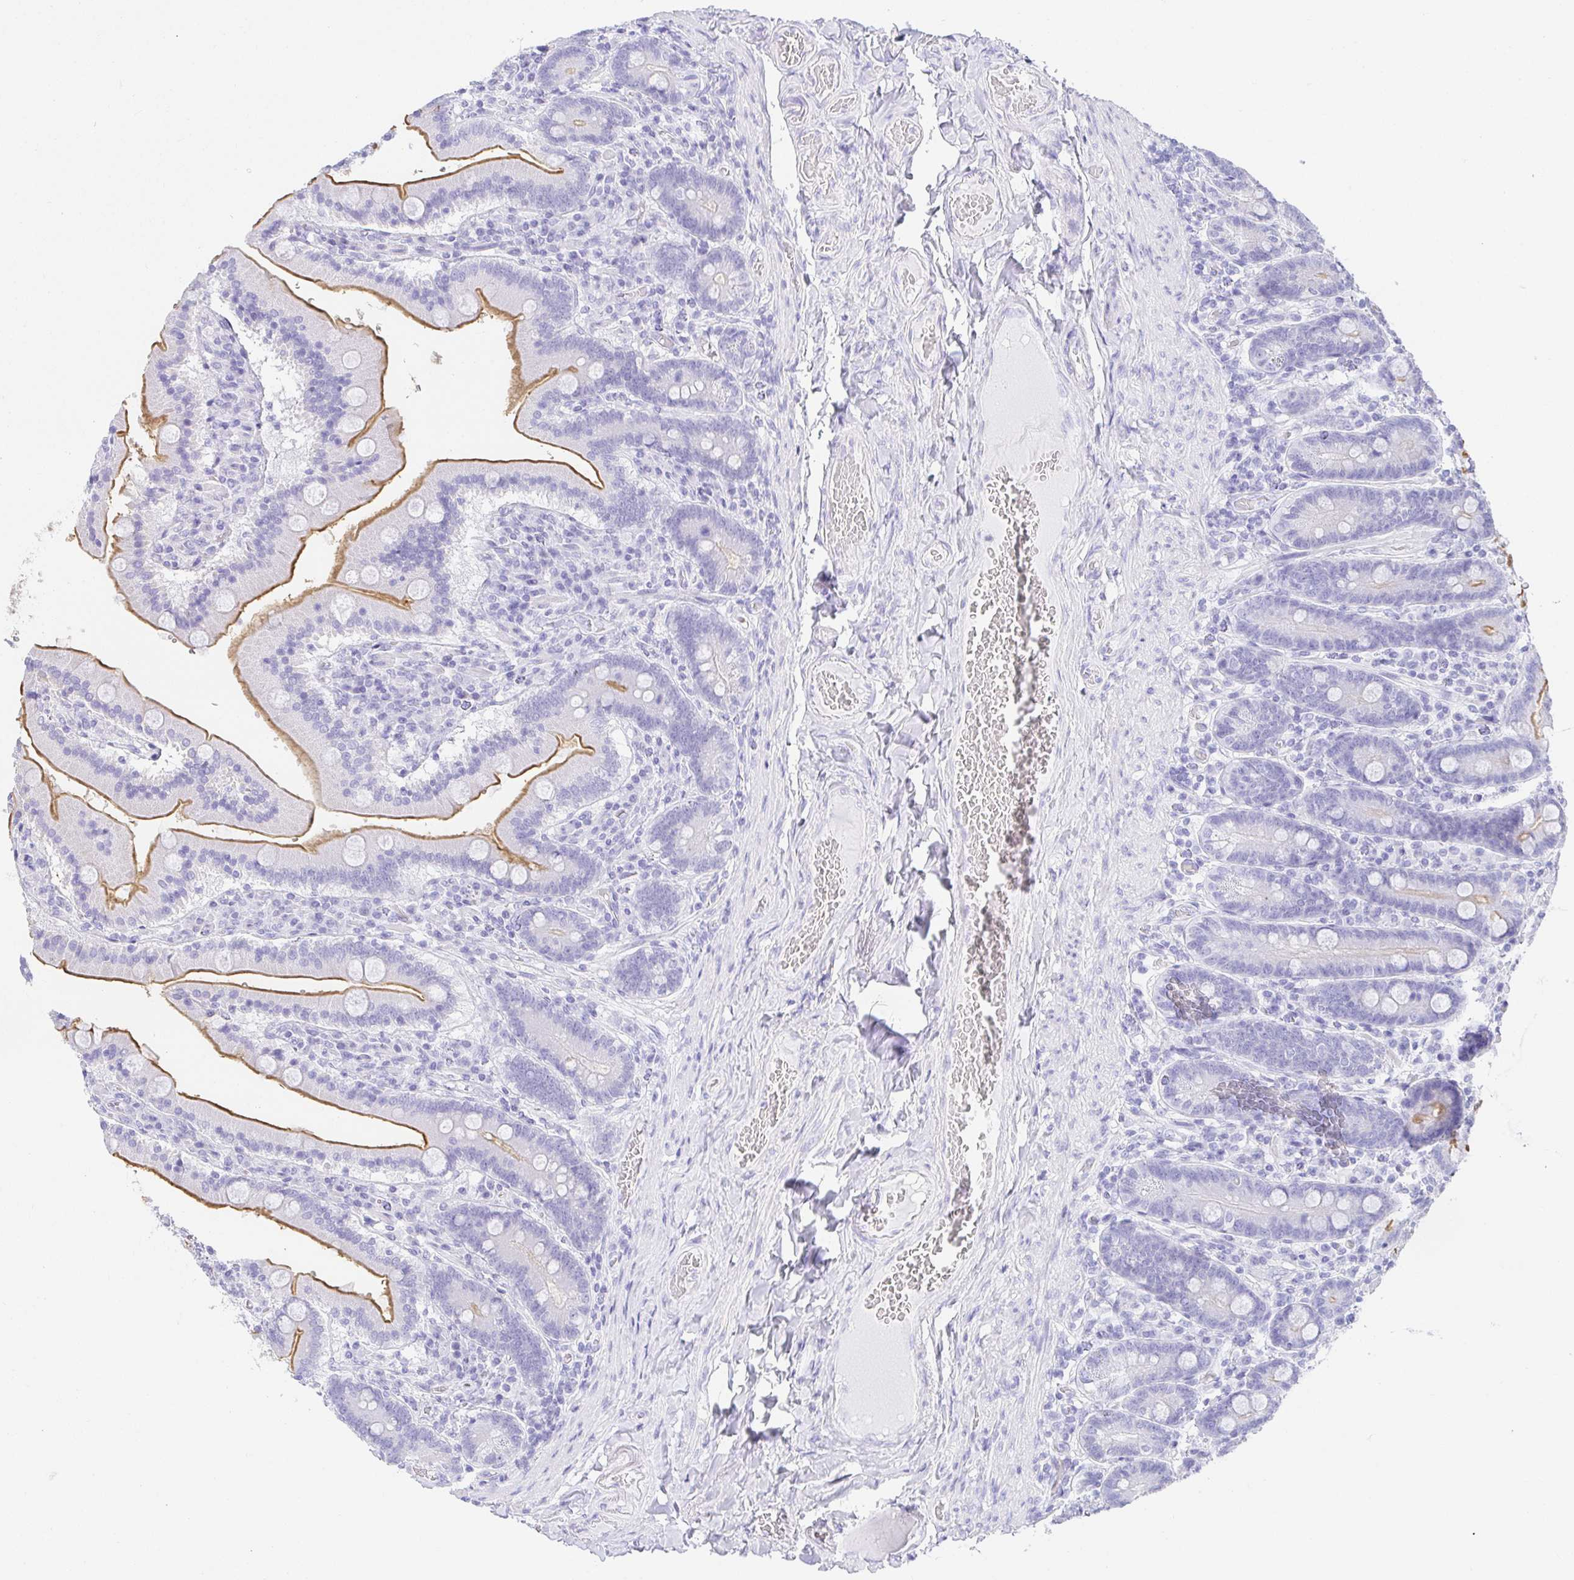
{"staining": {"intensity": "moderate", "quantity": "25%-75%", "location": "cytoplasmic/membranous"}, "tissue": "duodenum", "cell_type": "Glandular cells", "image_type": "normal", "snomed": [{"axis": "morphology", "description": "Normal tissue, NOS"}, {"axis": "topography", "description": "Duodenum"}], "caption": "Human duodenum stained for a protein (brown) exhibits moderate cytoplasmic/membranous positive staining in about 25%-75% of glandular cells.", "gene": "VGLL1", "patient": {"sex": "female", "age": 62}}